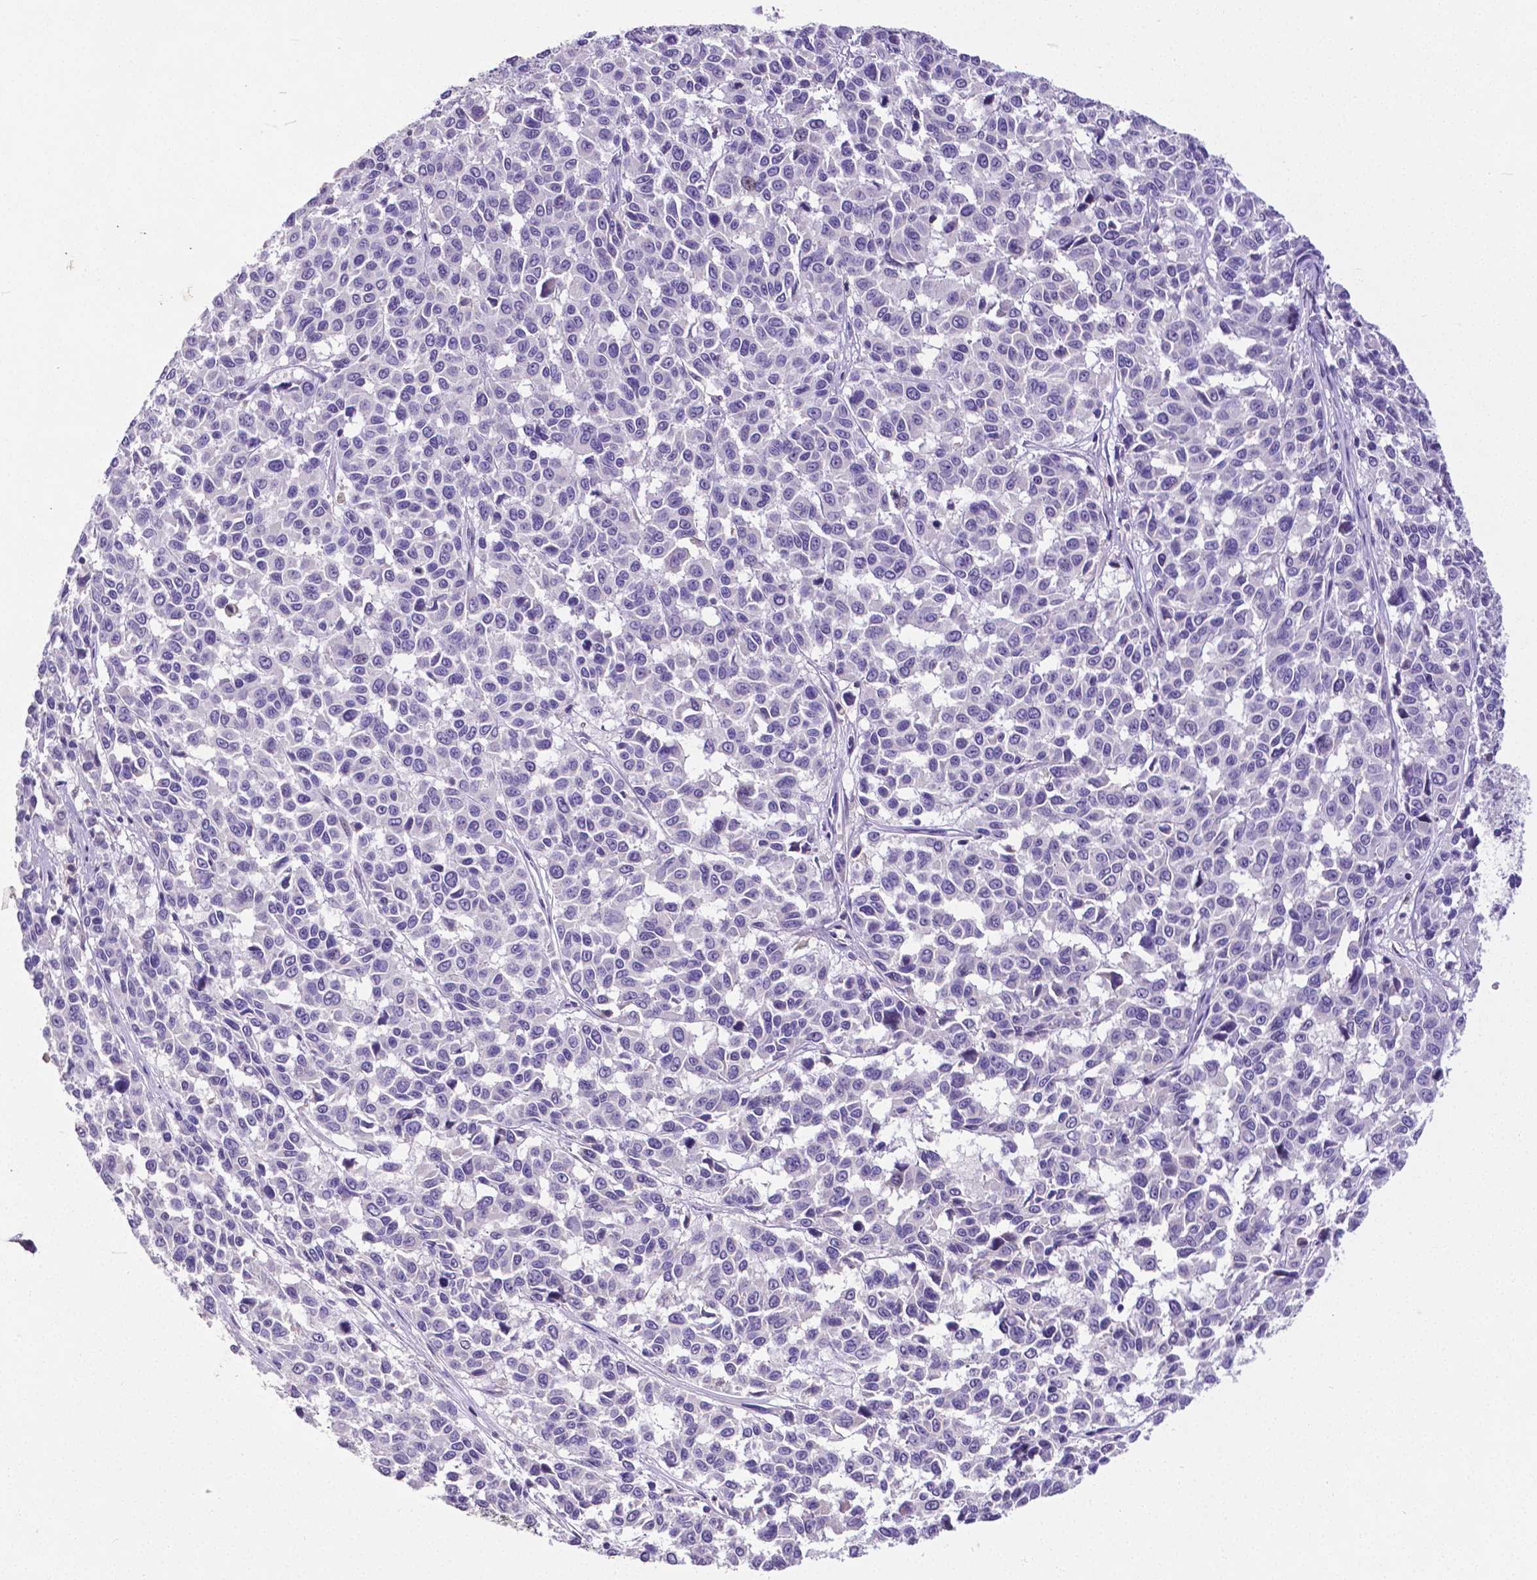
{"staining": {"intensity": "negative", "quantity": "none", "location": "none"}, "tissue": "melanoma", "cell_type": "Tumor cells", "image_type": "cancer", "snomed": [{"axis": "morphology", "description": "Malignant melanoma, NOS"}, {"axis": "topography", "description": "Skin"}], "caption": "A micrograph of human malignant melanoma is negative for staining in tumor cells. Brightfield microscopy of immunohistochemistry (IHC) stained with DAB (brown) and hematoxylin (blue), captured at high magnification.", "gene": "CD4", "patient": {"sex": "female", "age": 66}}